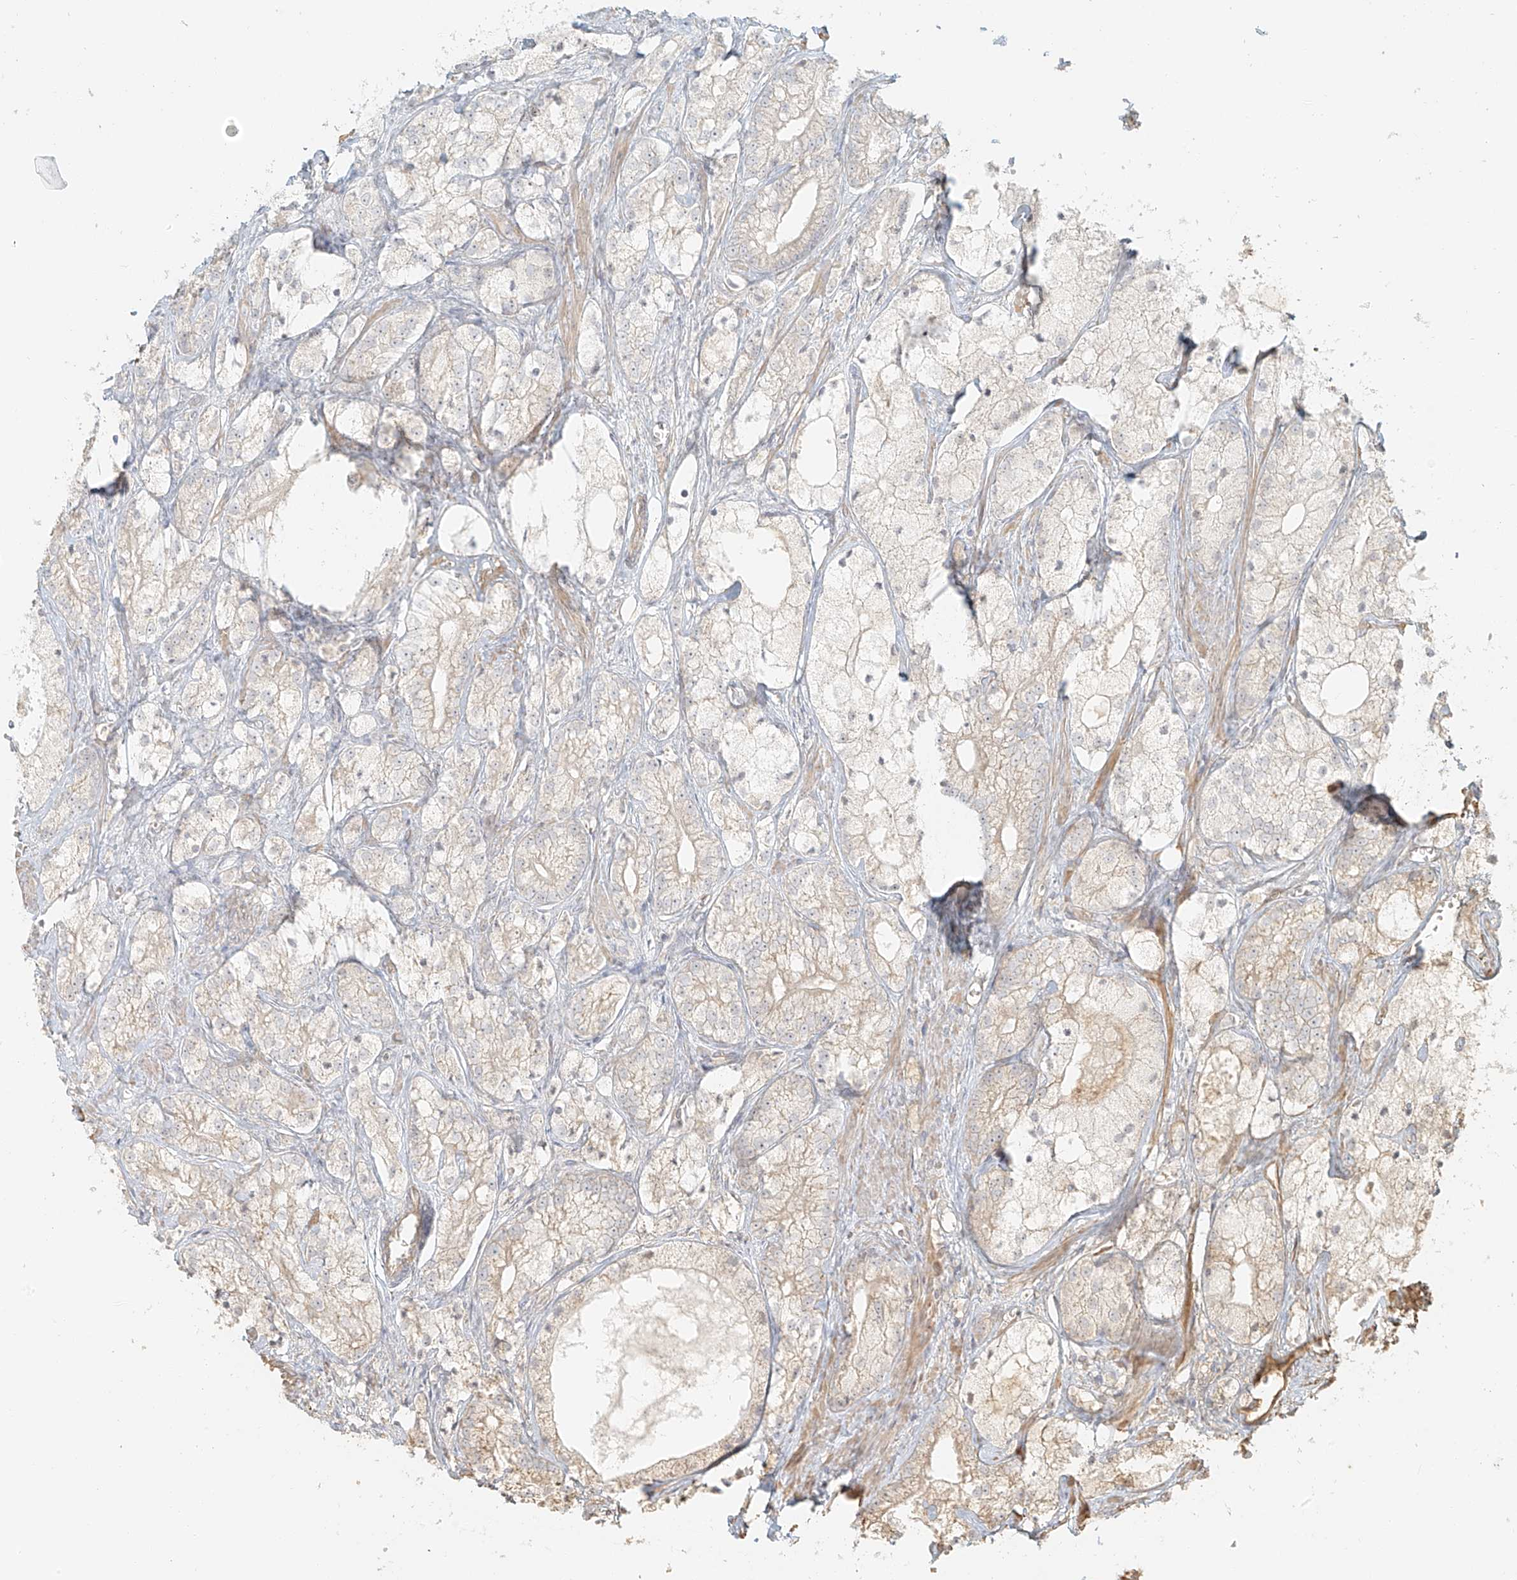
{"staining": {"intensity": "negative", "quantity": "none", "location": "none"}, "tissue": "prostate cancer", "cell_type": "Tumor cells", "image_type": "cancer", "snomed": [{"axis": "morphology", "description": "Adenocarcinoma, Low grade"}, {"axis": "topography", "description": "Prostate"}], "caption": "There is no significant staining in tumor cells of prostate cancer.", "gene": "UPK1B", "patient": {"sex": "male", "age": 69}}